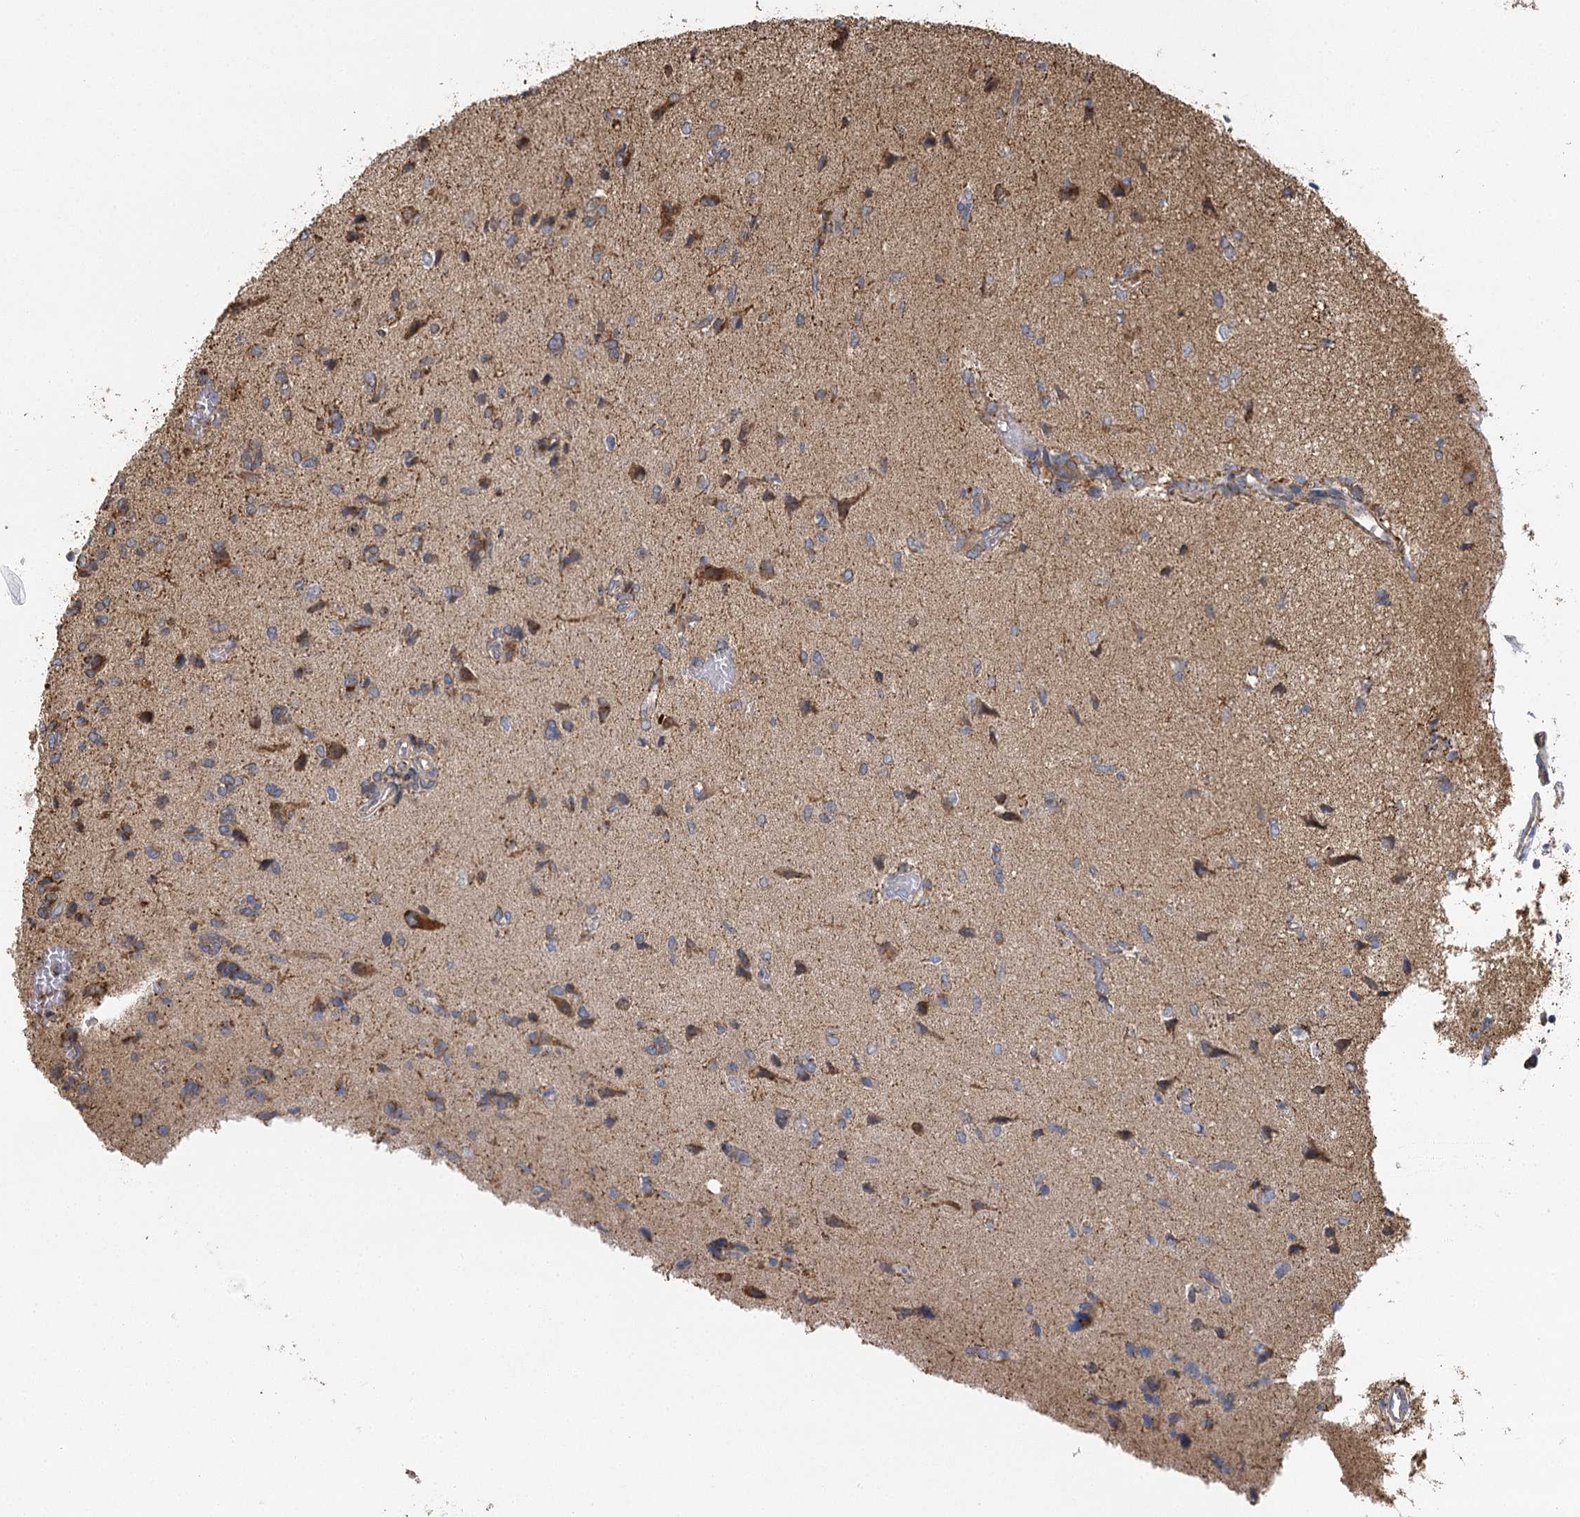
{"staining": {"intensity": "moderate", "quantity": "<25%", "location": "cytoplasmic/membranous"}, "tissue": "glioma", "cell_type": "Tumor cells", "image_type": "cancer", "snomed": [{"axis": "morphology", "description": "Glioma, malignant, High grade"}, {"axis": "topography", "description": "Brain"}], "caption": "Tumor cells show low levels of moderate cytoplasmic/membranous positivity in about <25% of cells in glioma. Immunohistochemistry stains the protein of interest in brown and the nuclei are stained blue.", "gene": "IL11RA", "patient": {"sex": "female", "age": 59}}